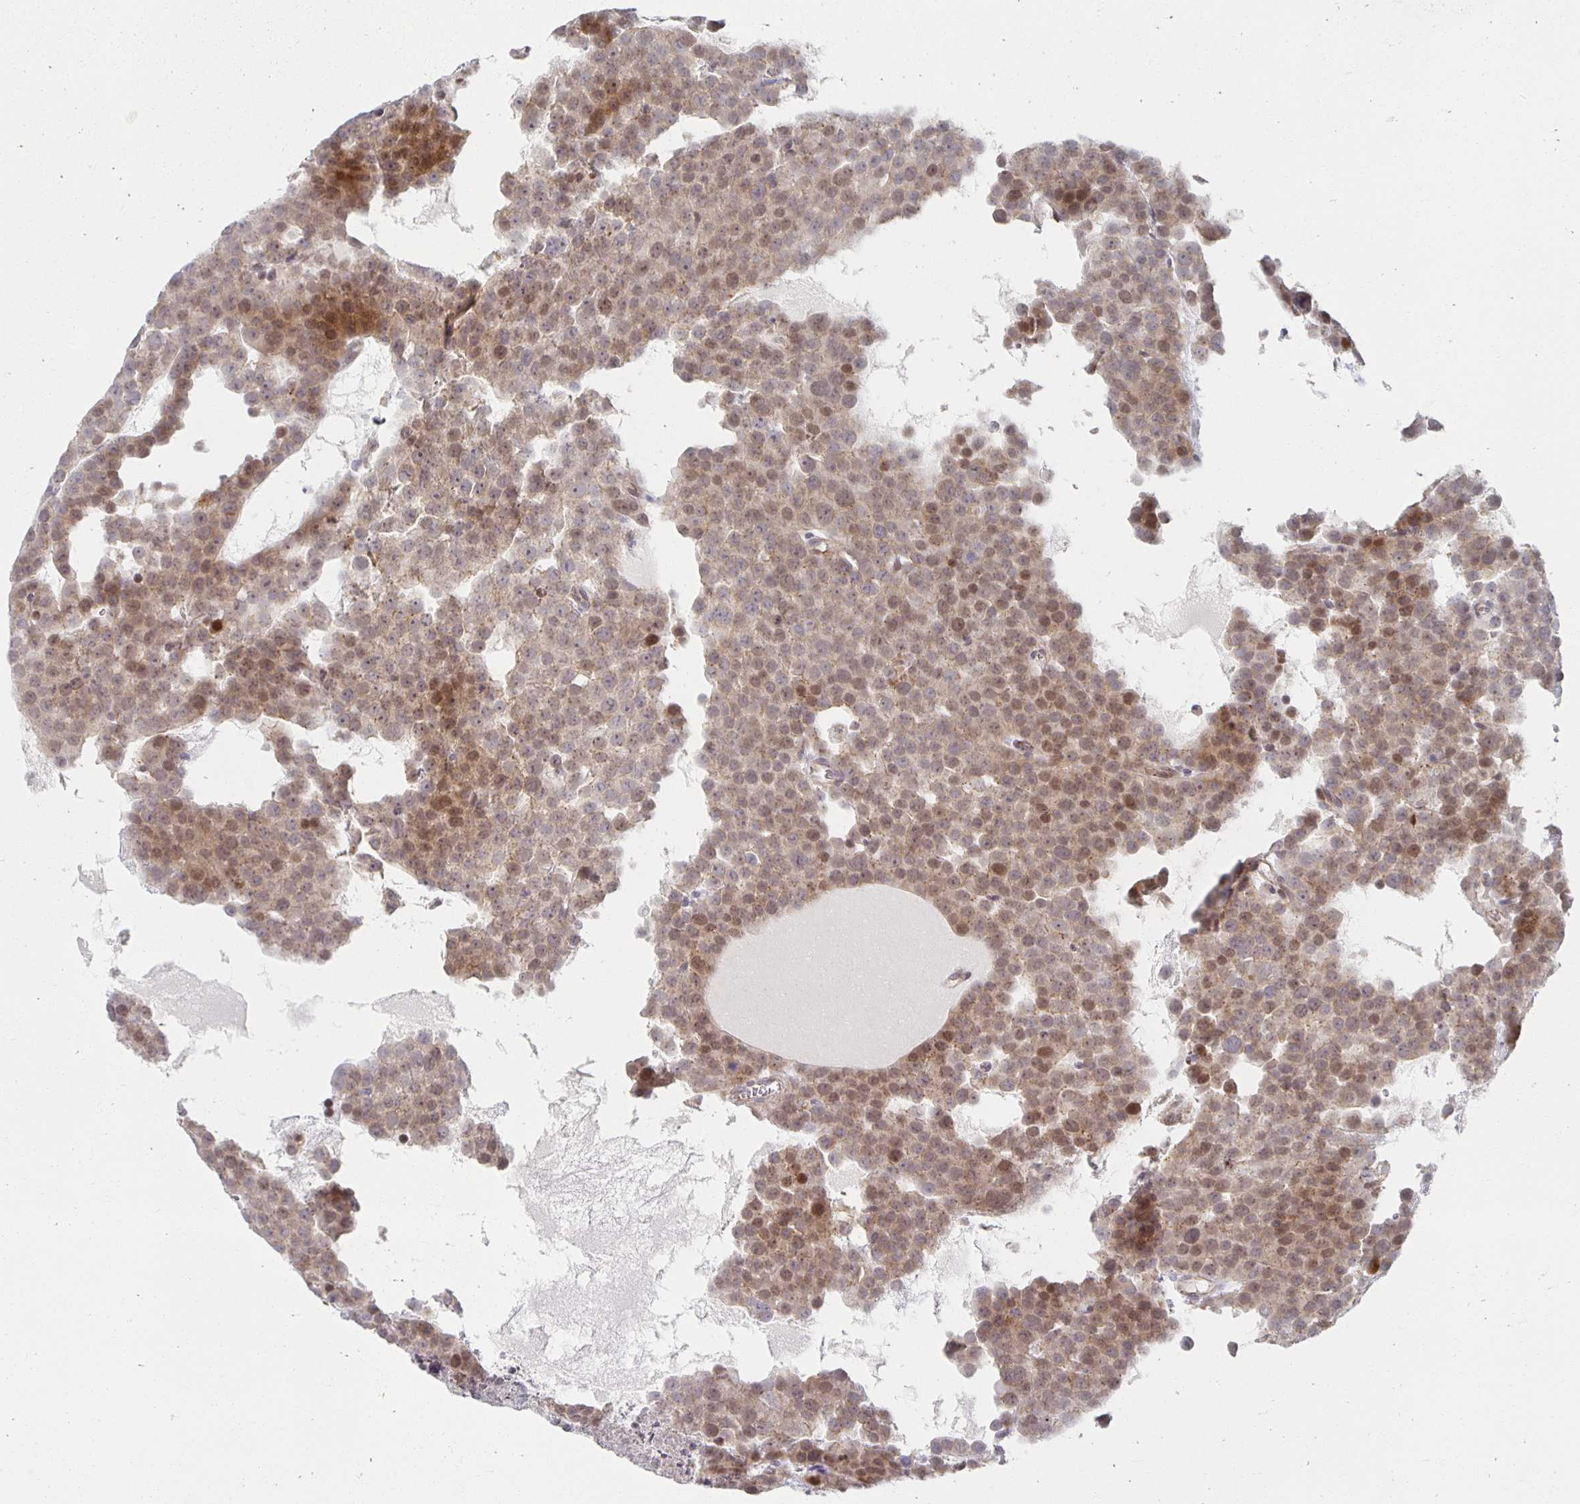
{"staining": {"intensity": "moderate", "quantity": "25%-75%", "location": "nuclear"}, "tissue": "testis cancer", "cell_type": "Tumor cells", "image_type": "cancer", "snomed": [{"axis": "morphology", "description": "Seminoma, NOS"}, {"axis": "topography", "description": "Testis"}], "caption": "Seminoma (testis) stained for a protein displays moderate nuclear positivity in tumor cells. The staining was performed using DAB (3,3'-diaminobenzidine) to visualize the protein expression in brown, while the nuclei were stained in blue with hematoxylin (Magnification: 20x).", "gene": "HCFC1R1", "patient": {"sex": "male", "age": 71}}